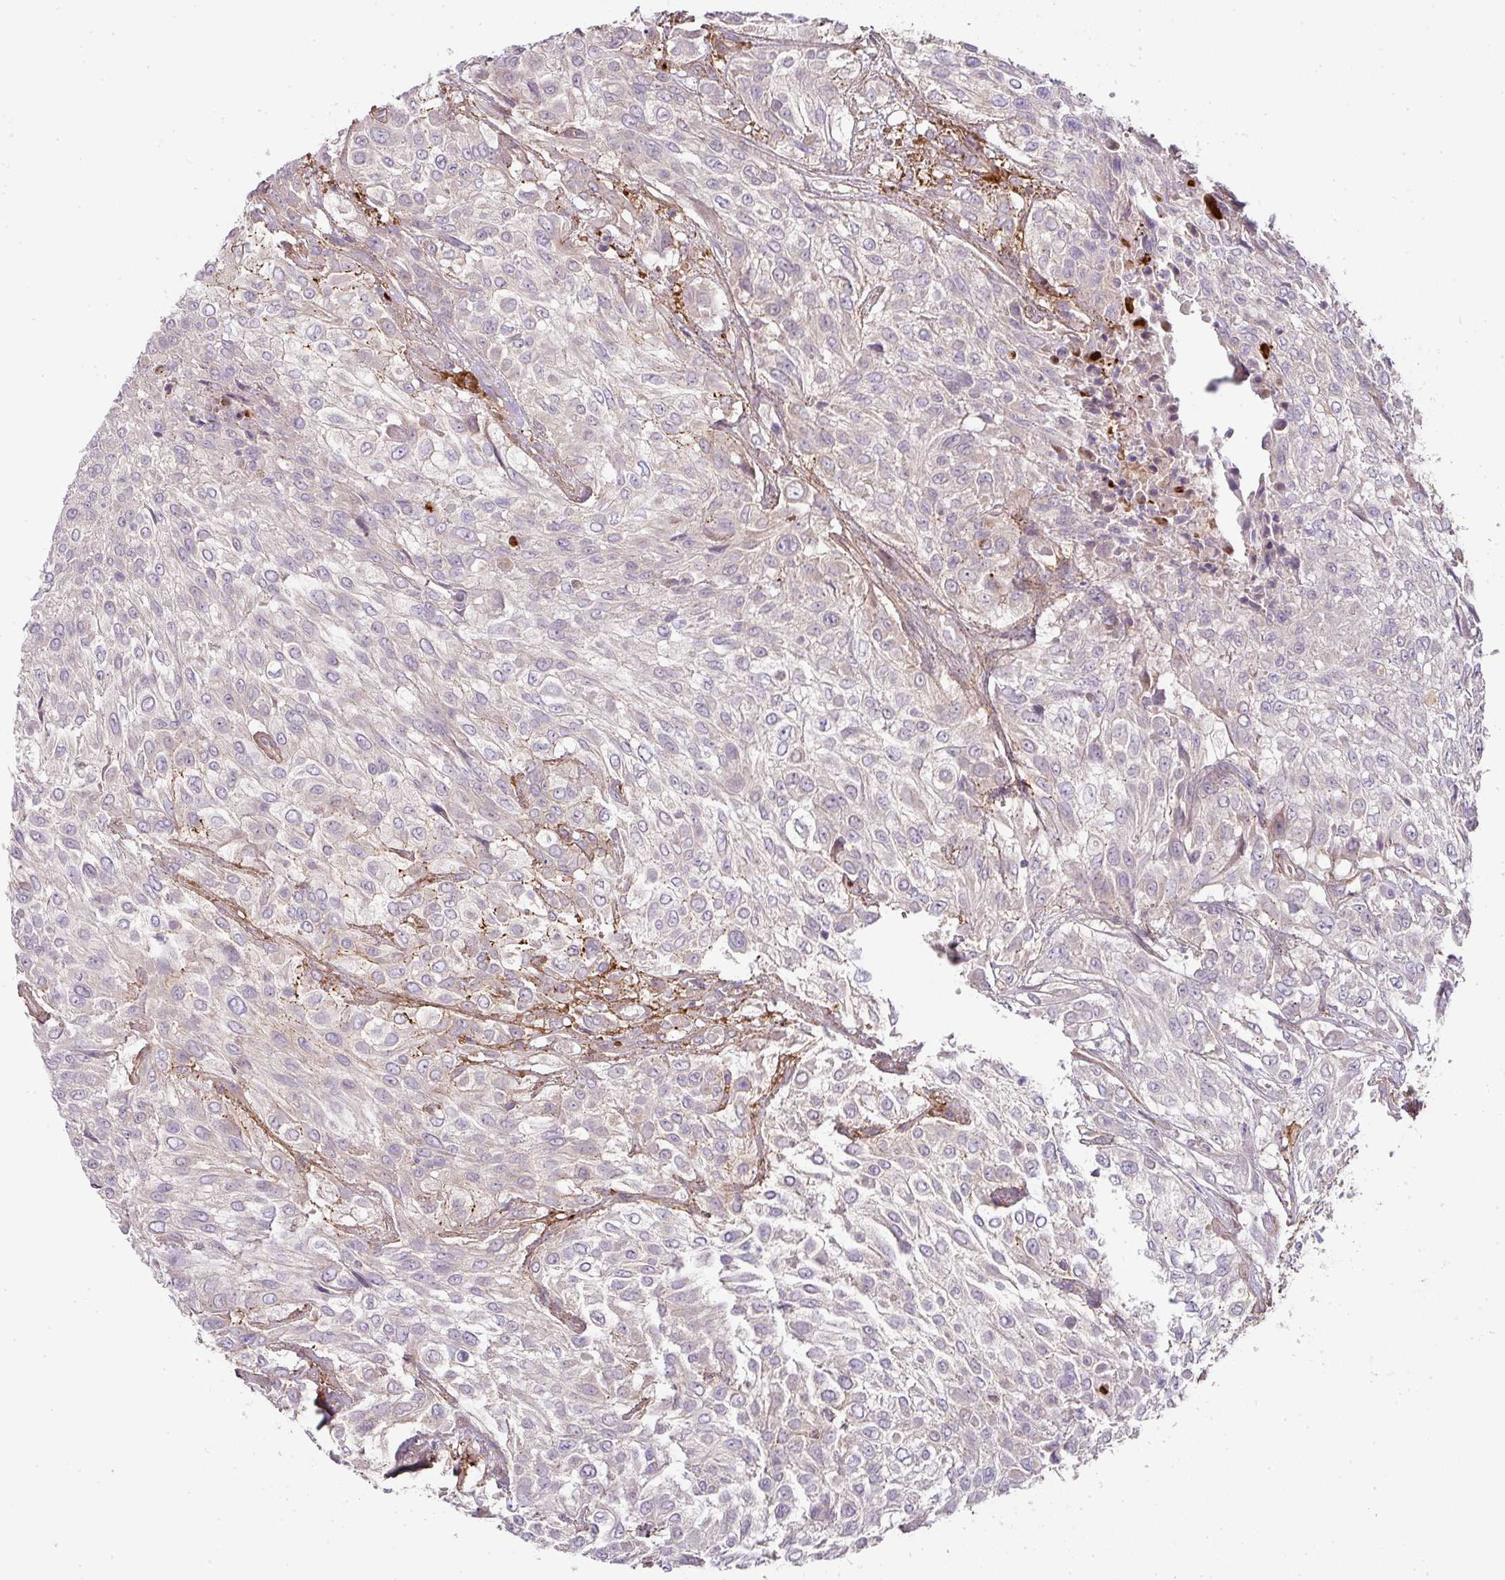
{"staining": {"intensity": "negative", "quantity": "none", "location": "none"}, "tissue": "urothelial cancer", "cell_type": "Tumor cells", "image_type": "cancer", "snomed": [{"axis": "morphology", "description": "Urothelial carcinoma, High grade"}, {"axis": "topography", "description": "Urinary bladder"}], "caption": "There is no significant staining in tumor cells of urothelial cancer.", "gene": "STK35", "patient": {"sex": "male", "age": 57}}